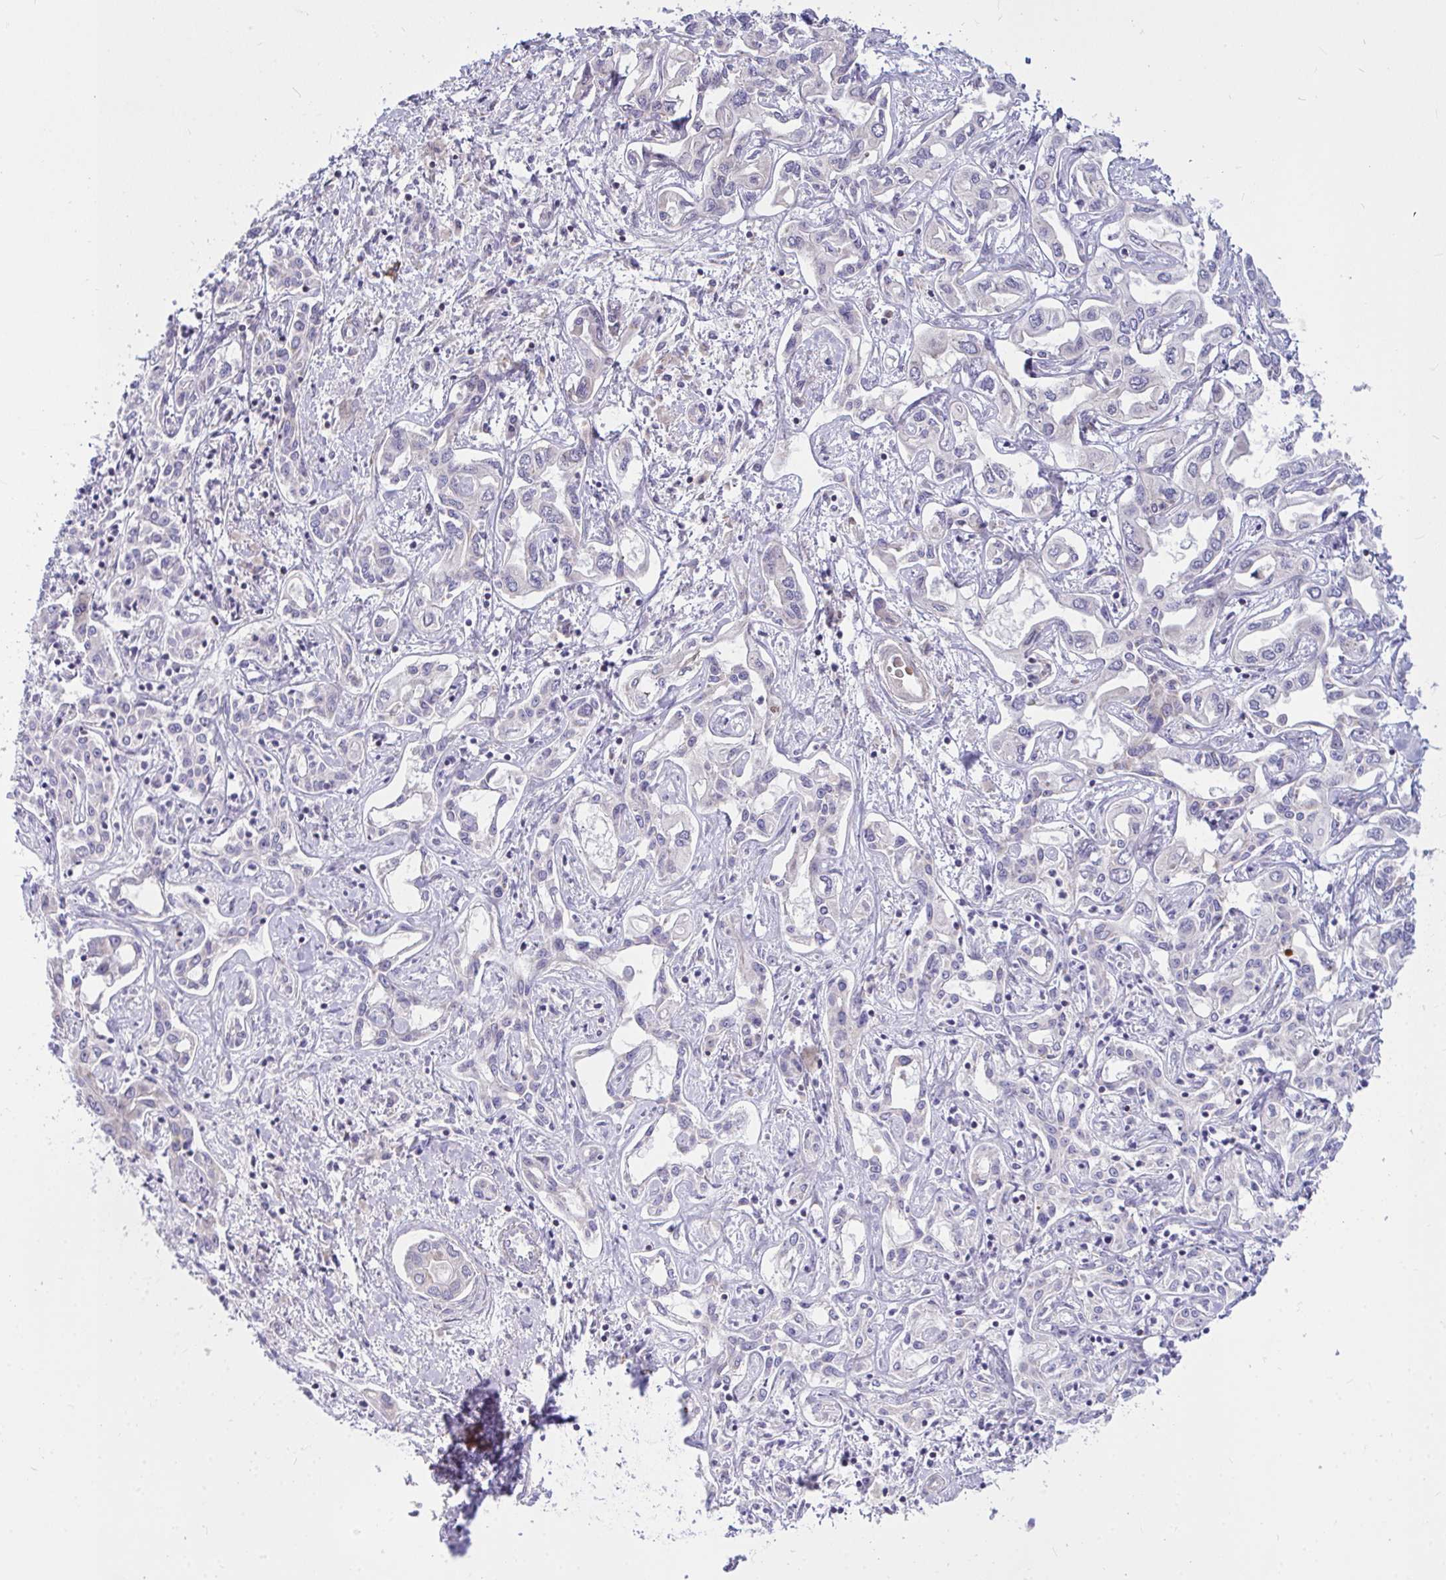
{"staining": {"intensity": "negative", "quantity": "none", "location": "none"}, "tissue": "liver cancer", "cell_type": "Tumor cells", "image_type": "cancer", "snomed": [{"axis": "morphology", "description": "Cholangiocarcinoma"}, {"axis": "topography", "description": "Liver"}], "caption": "Immunohistochemical staining of human cholangiocarcinoma (liver) shows no significant expression in tumor cells. (IHC, brightfield microscopy, high magnification).", "gene": "CEP63", "patient": {"sex": "female", "age": 64}}